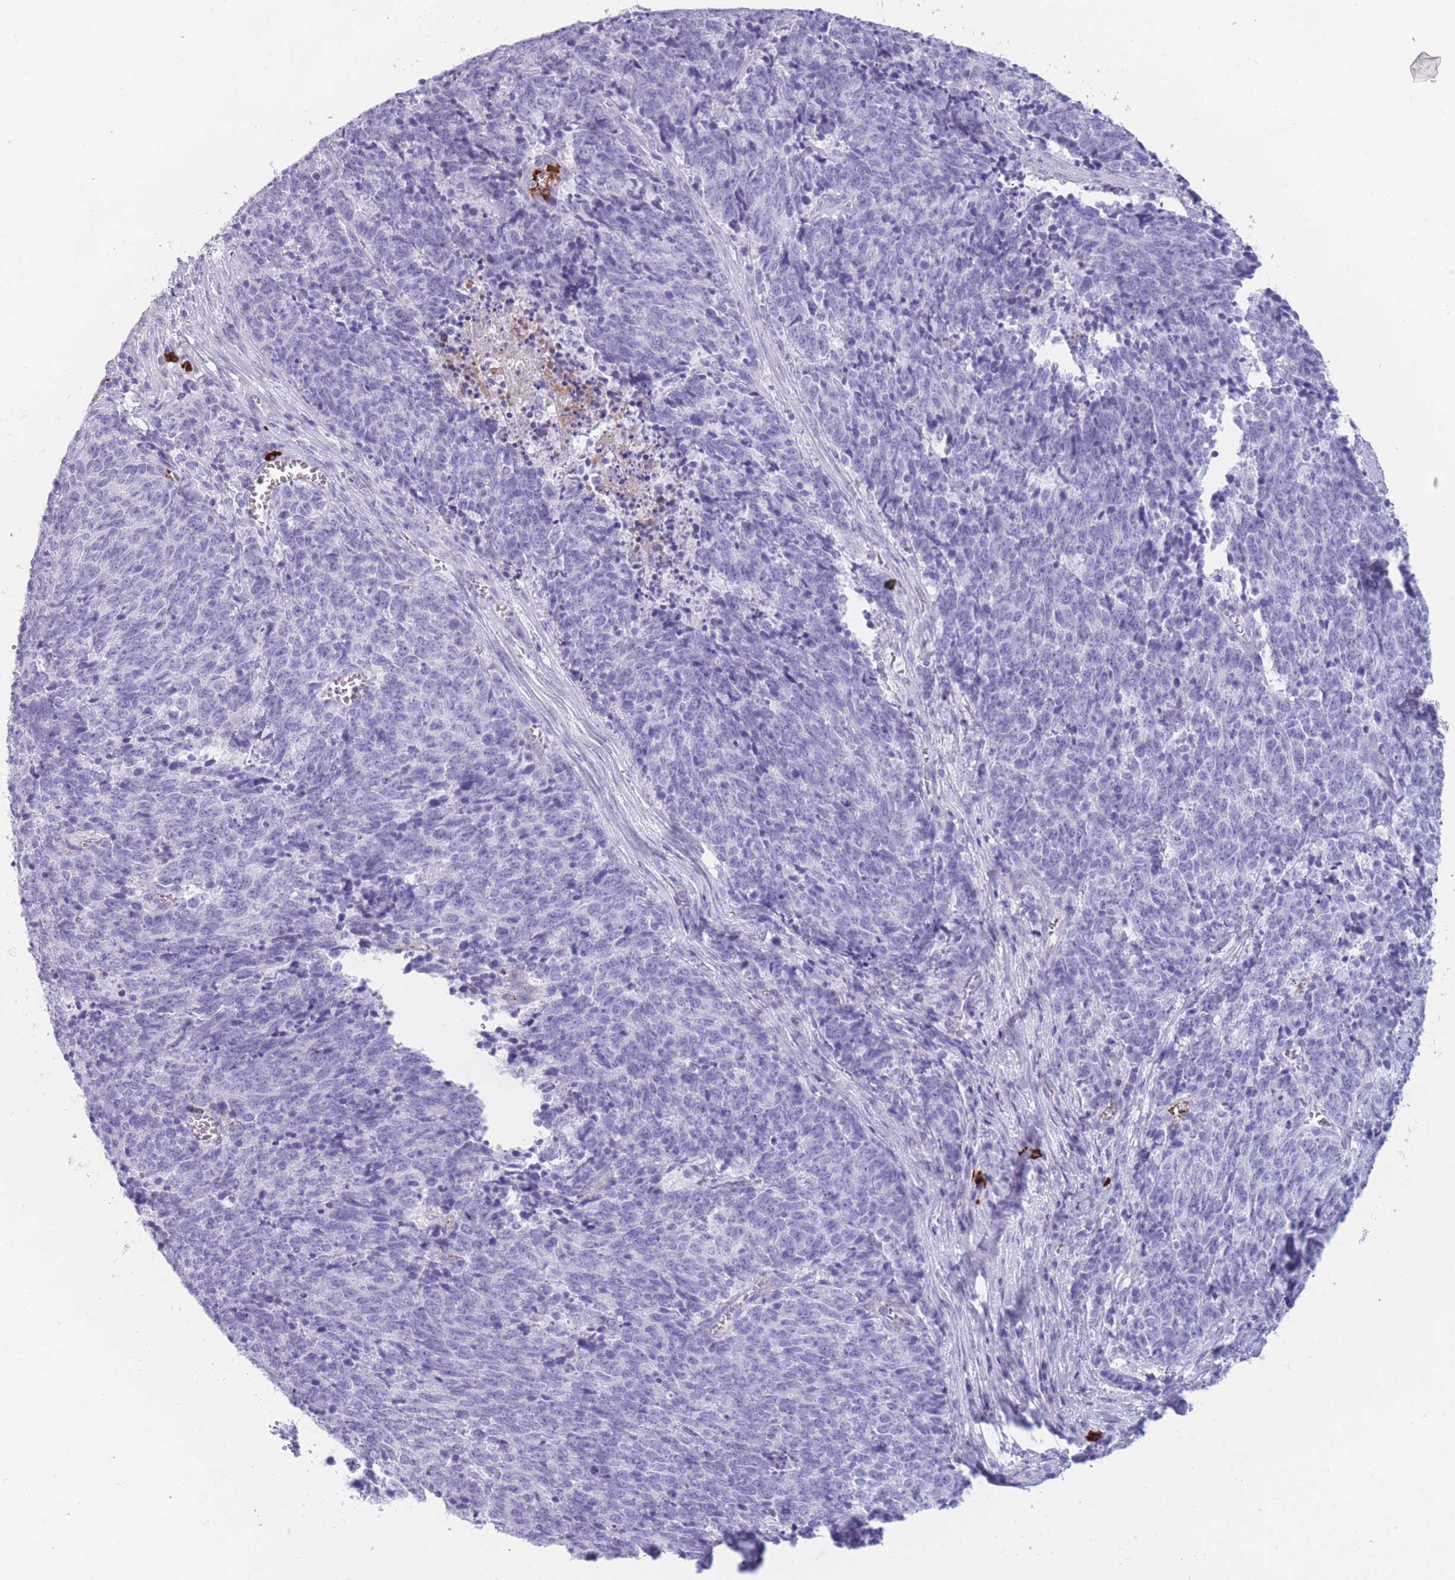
{"staining": {"intensity": "negative", "quantity": "none", "location": "none"}, "tissue": "cervical cancer", "cell_type": "Tumor cells", "image_type": "cancer", "snomed": [{"axis": "morphology", "description": "Squamous cell carcinoma, NOS"}, {"axis": "topography", "description": "Cervix"}], "caption": "Cervical cancer (squamous cell carcinoma) stained for a protein using immunohistochemistry displays no positivity tumor cells.", "gene": "TNFSF11", "patient": {"sex": "female", "age": 29}}